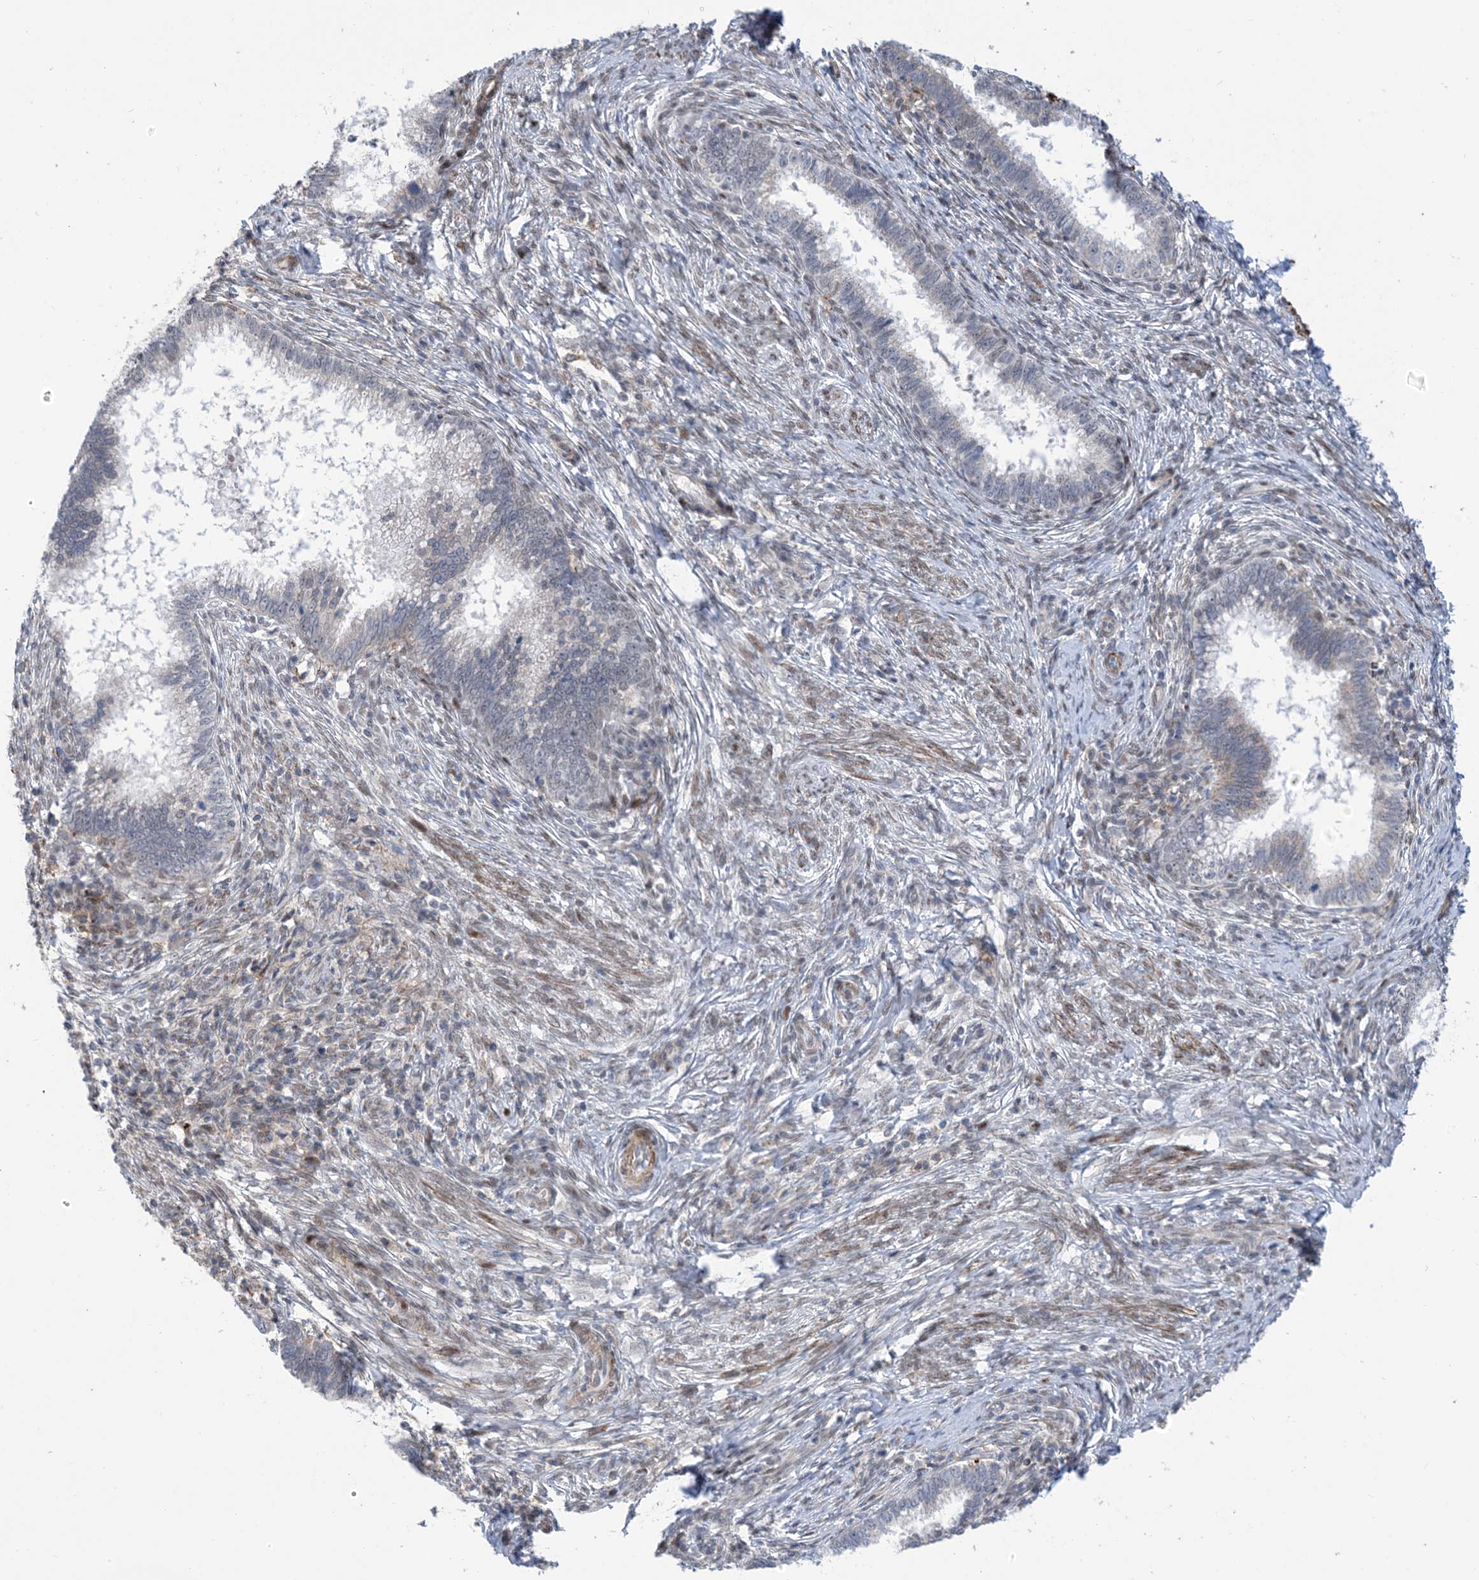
{"staining": {"intensity": "negative", "quantity": "none", "location": "none"}, "tissue": "cervical cancer", "cell_type": "Tumor cells", "image_type": "cancer", "snomed": [{"axis": "morphology", "description": "Adenocarcinoma, NOS"}, {"axis": "topography", "description": "Cervix"}], "caption": "Tumor cells show no significant staining in adenocarcinoma (cervical). (DAB IHC, high magnification).", "gene": "ZNF8", "patient": {"sex": "female", "age": 36}}